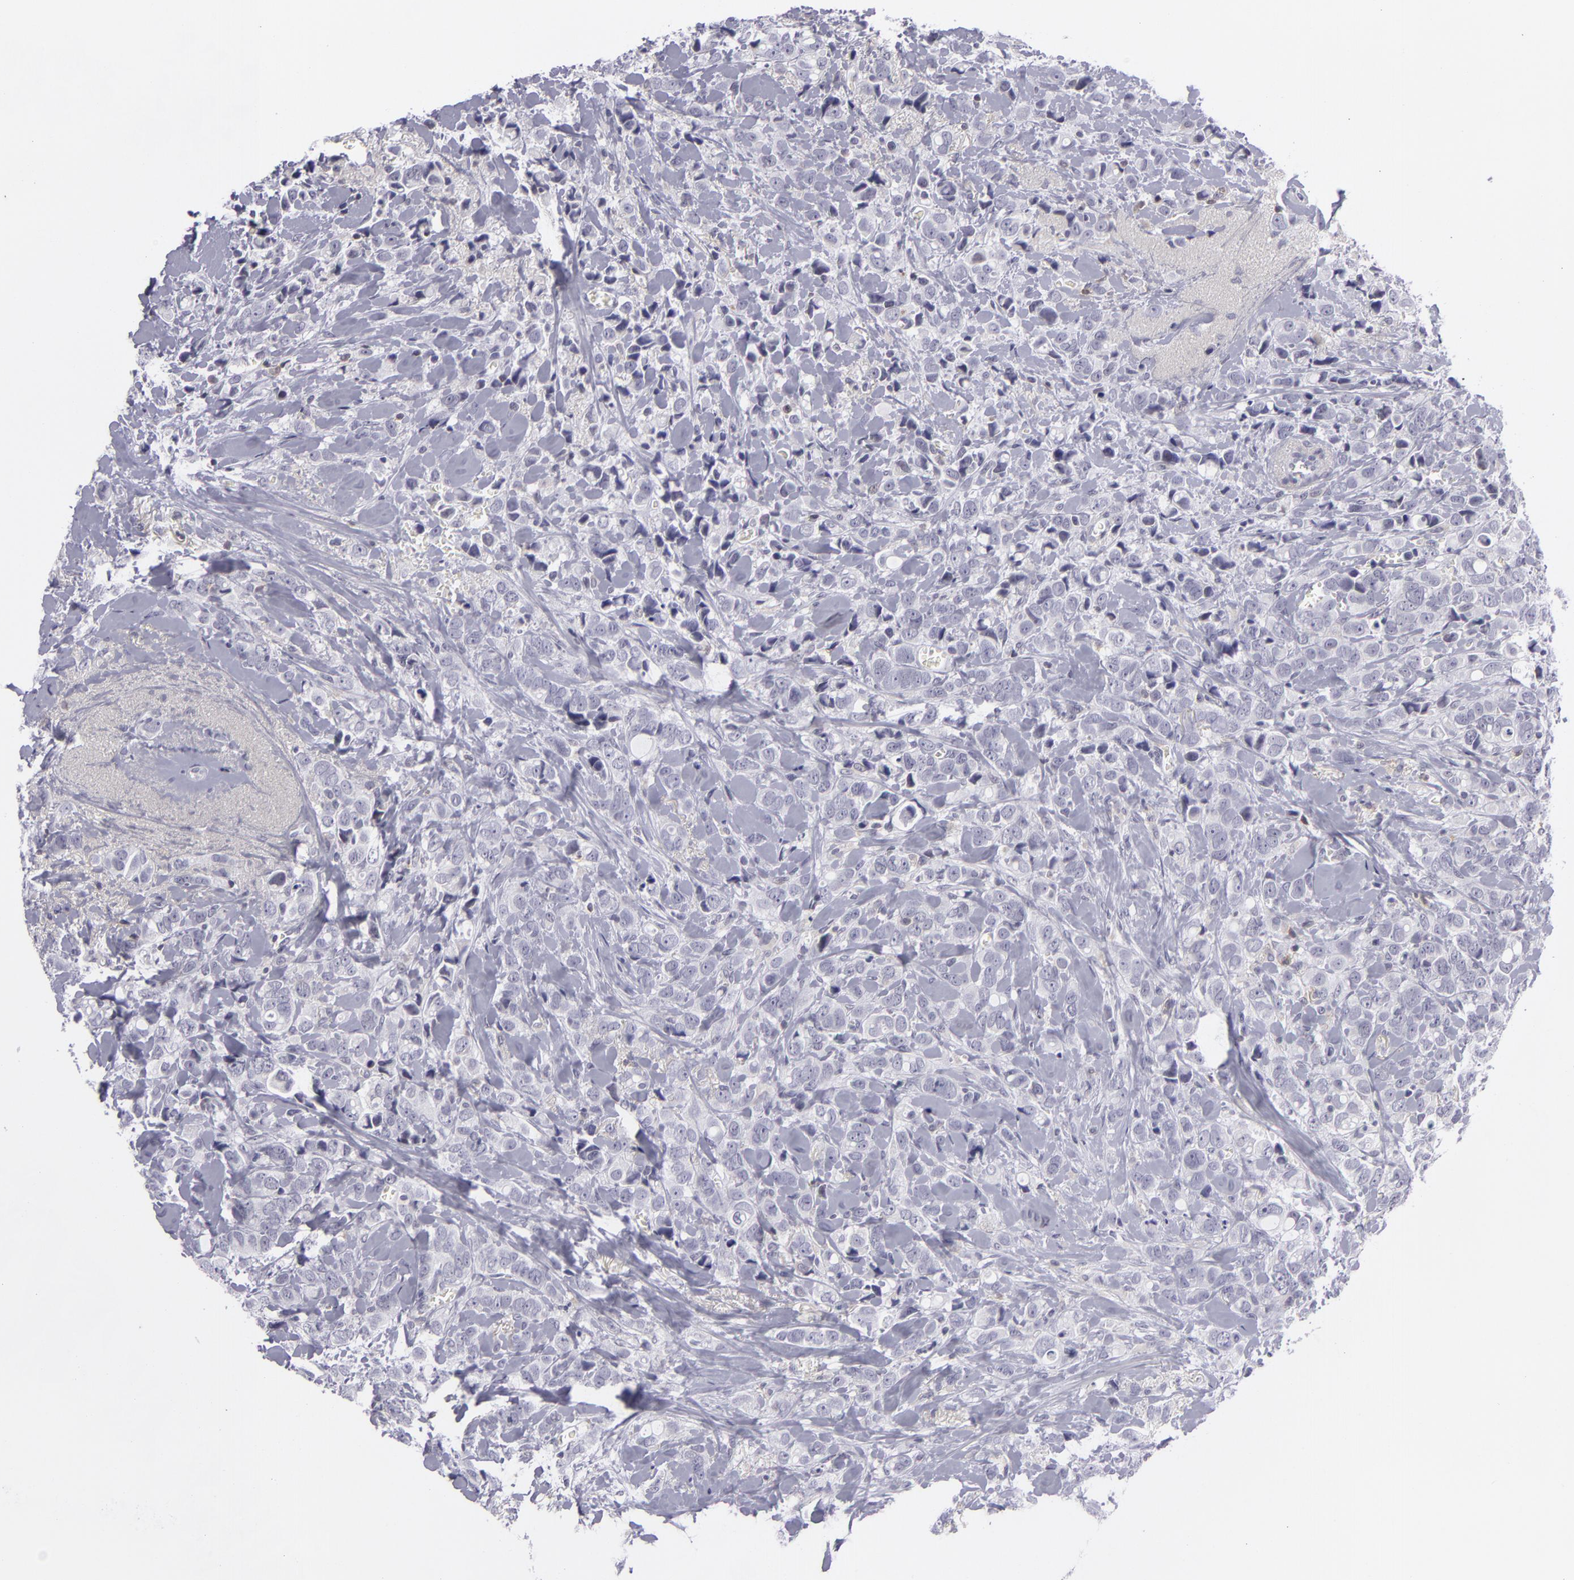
{"staining": {"intensity": "negative", "quantity": "none", "location": "none"}, "tissue": "breast cancer", "cell_type": "Tumor cells", "image_type": "cancer", "snomed": [{"axis": "morphology", "description": "Lobular carcinoma"}, {"axis": "topography", "description": "Breast"}], "caption": "This is a photomicrograph of immunohistochemistry (IHC) staining of breast cancer (lobular carcinoma), which shows no positivity in tumor cells. Brightfield microscopy of immunohistochemistry stained with DAB (3,3'-diaminobenzidine) (brown) and hematoxylin (blue), captured at high magnification.", "gene": "KCNAB2", "patient": {"sex": "female", "age": 57}}